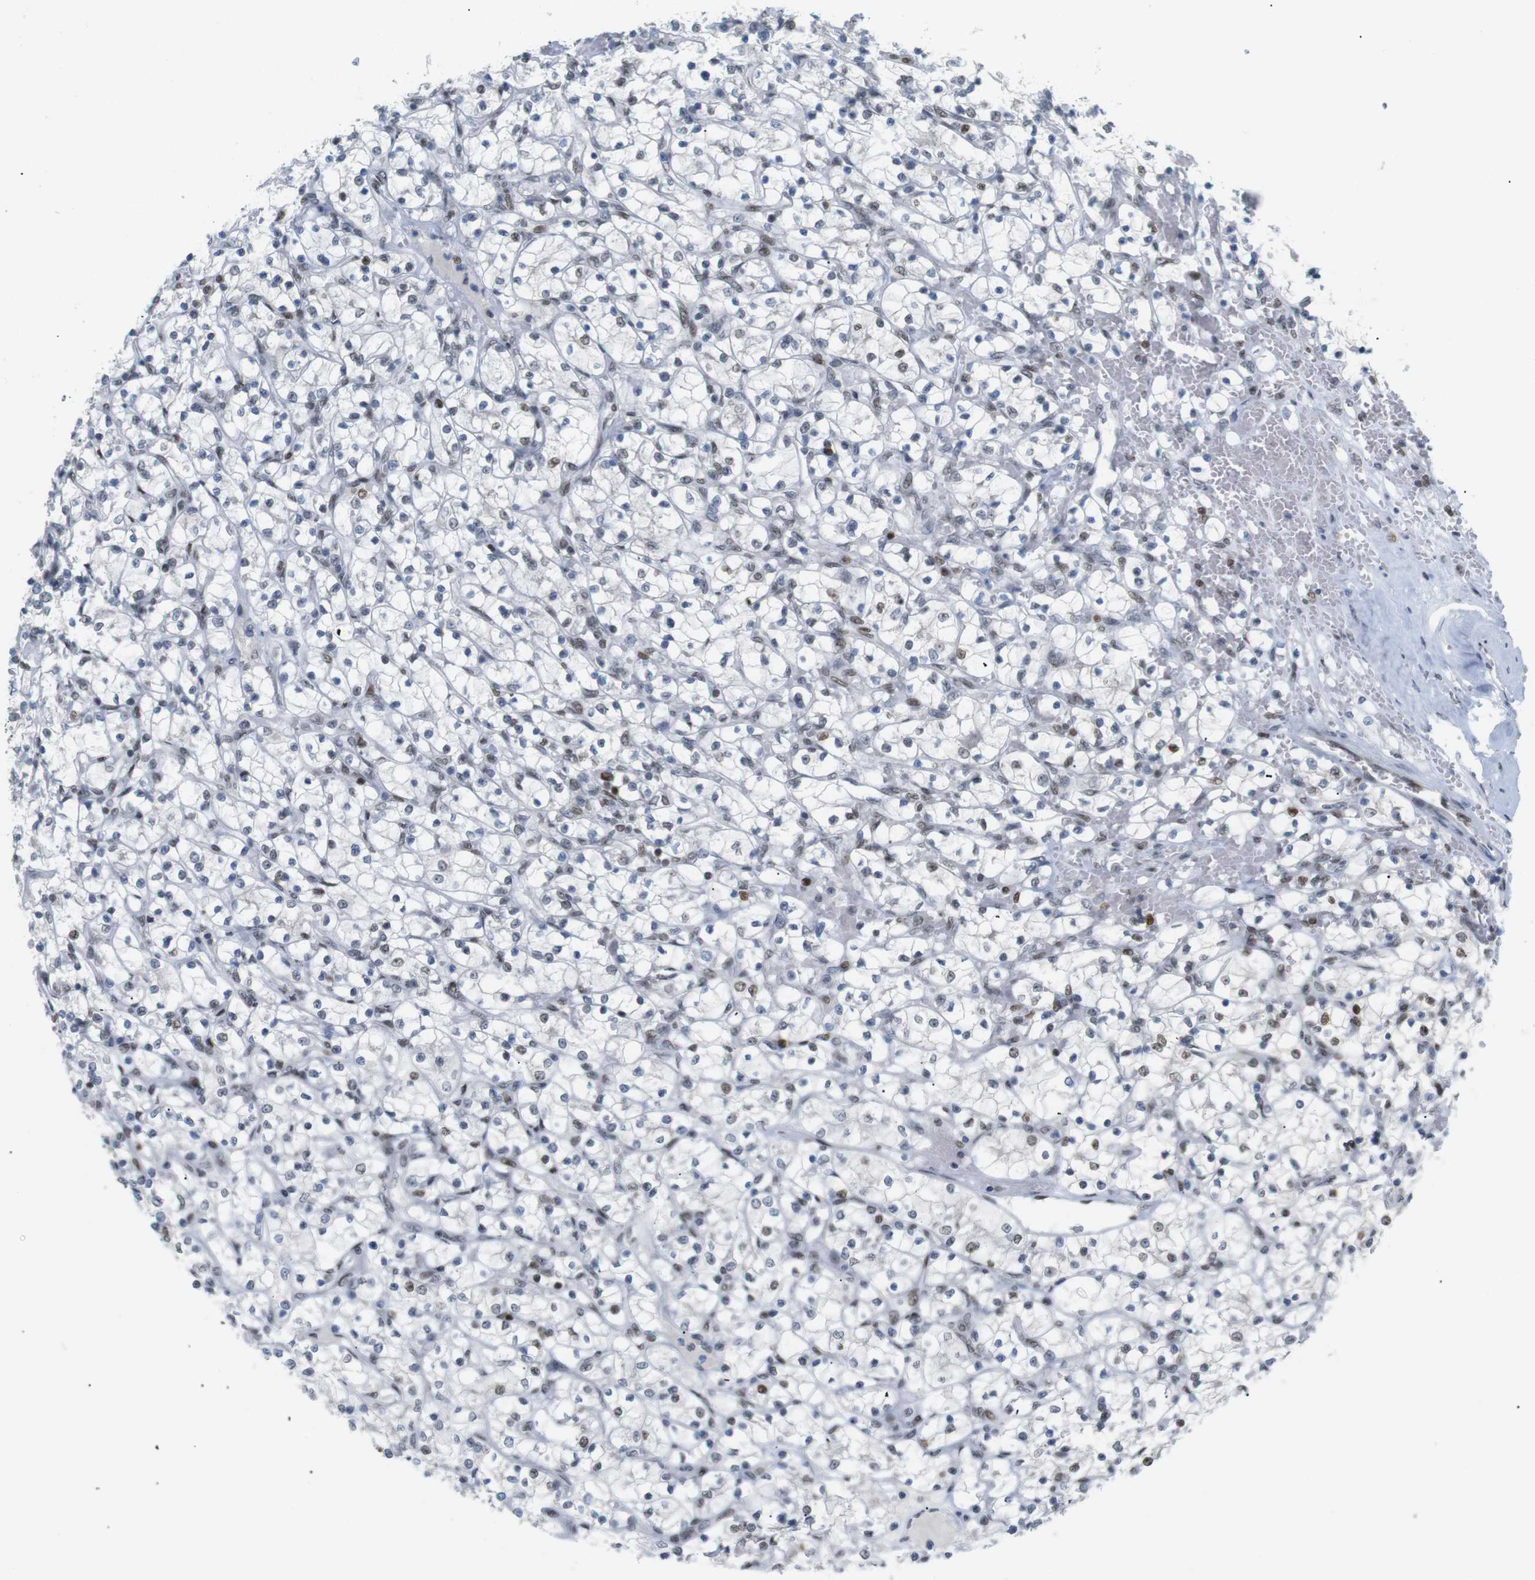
{"staining": {"intensity": "weak", "quantity": "25%-75%", "location": "nuclear"}, "tissue": "renal cancer", "cell_type": "Tumor cells", "image_type": "cancer", "snomed": [{"axis": "morphology", "description": "Adenocarcinoma, NOS"}, {"axis": "topography", "description": "Kidney"}], "caption": "Protein staining of adenocarcinoma (renal) tissue exhibits weak nuclear staining in approximately 25%-75% of tumor cells.", "gene": "RIOX2", "patient": {"sex": "female", "age": 69}}